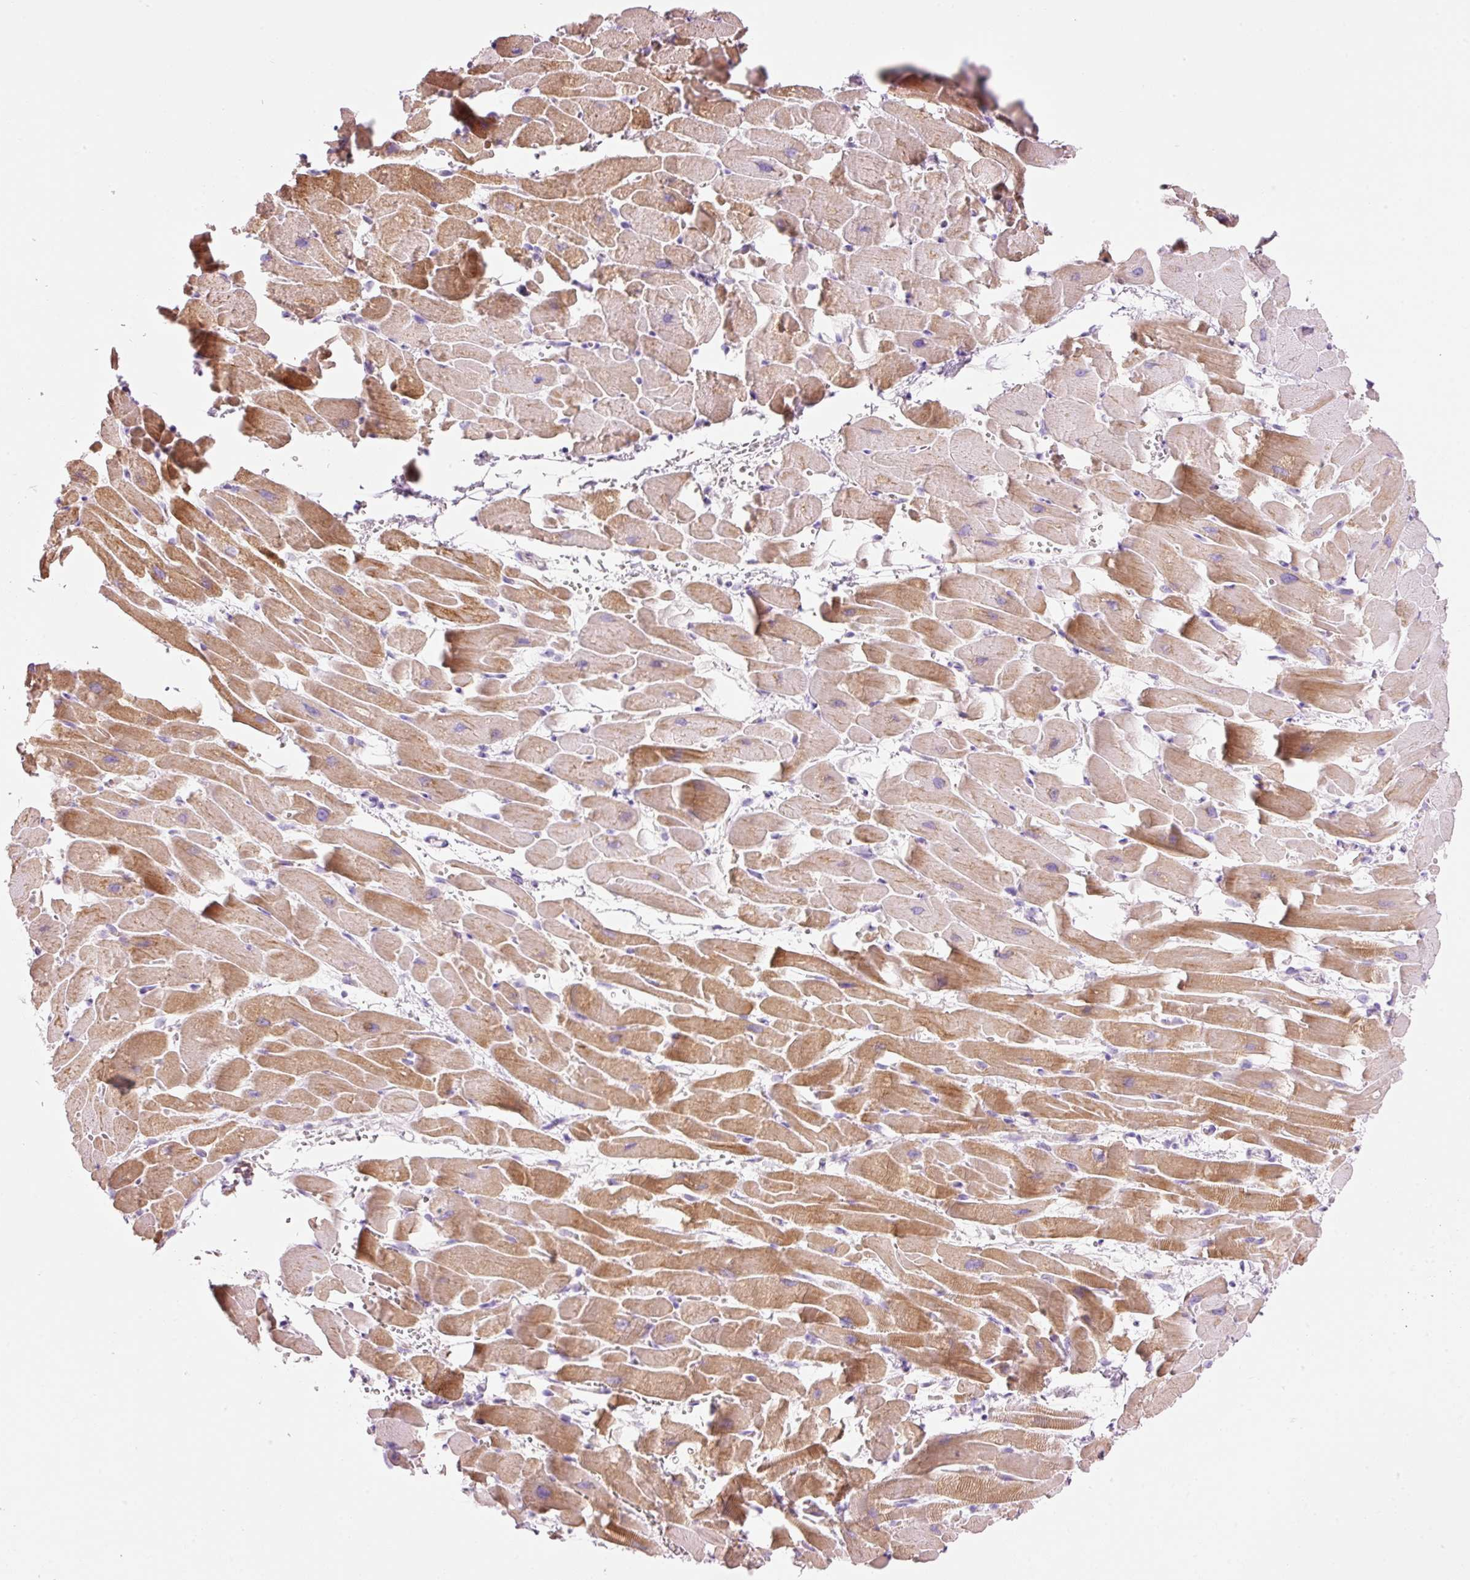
{"staining": {"intensity": "strong", "quantity": "25%-75%", "location": "cytoplasmic/membranous"}, "tissue": "heart muscle", "cell_type": "Cardiomyocytes", "image_type": "normal", "snomed": [{"axis": "morphology", "description": "Normal tissue, NOS"}, {"axis": "topography", "description": "Heart"}], "caption": "Human heart muscle stained for a protein (brown) demonstrates strong cytoplasmic/membranous positive positivity in approximately 25%-75% of cardiomyocytes.", "gene": "CARD16", "patient": {"sex": "male", "age": 37}}